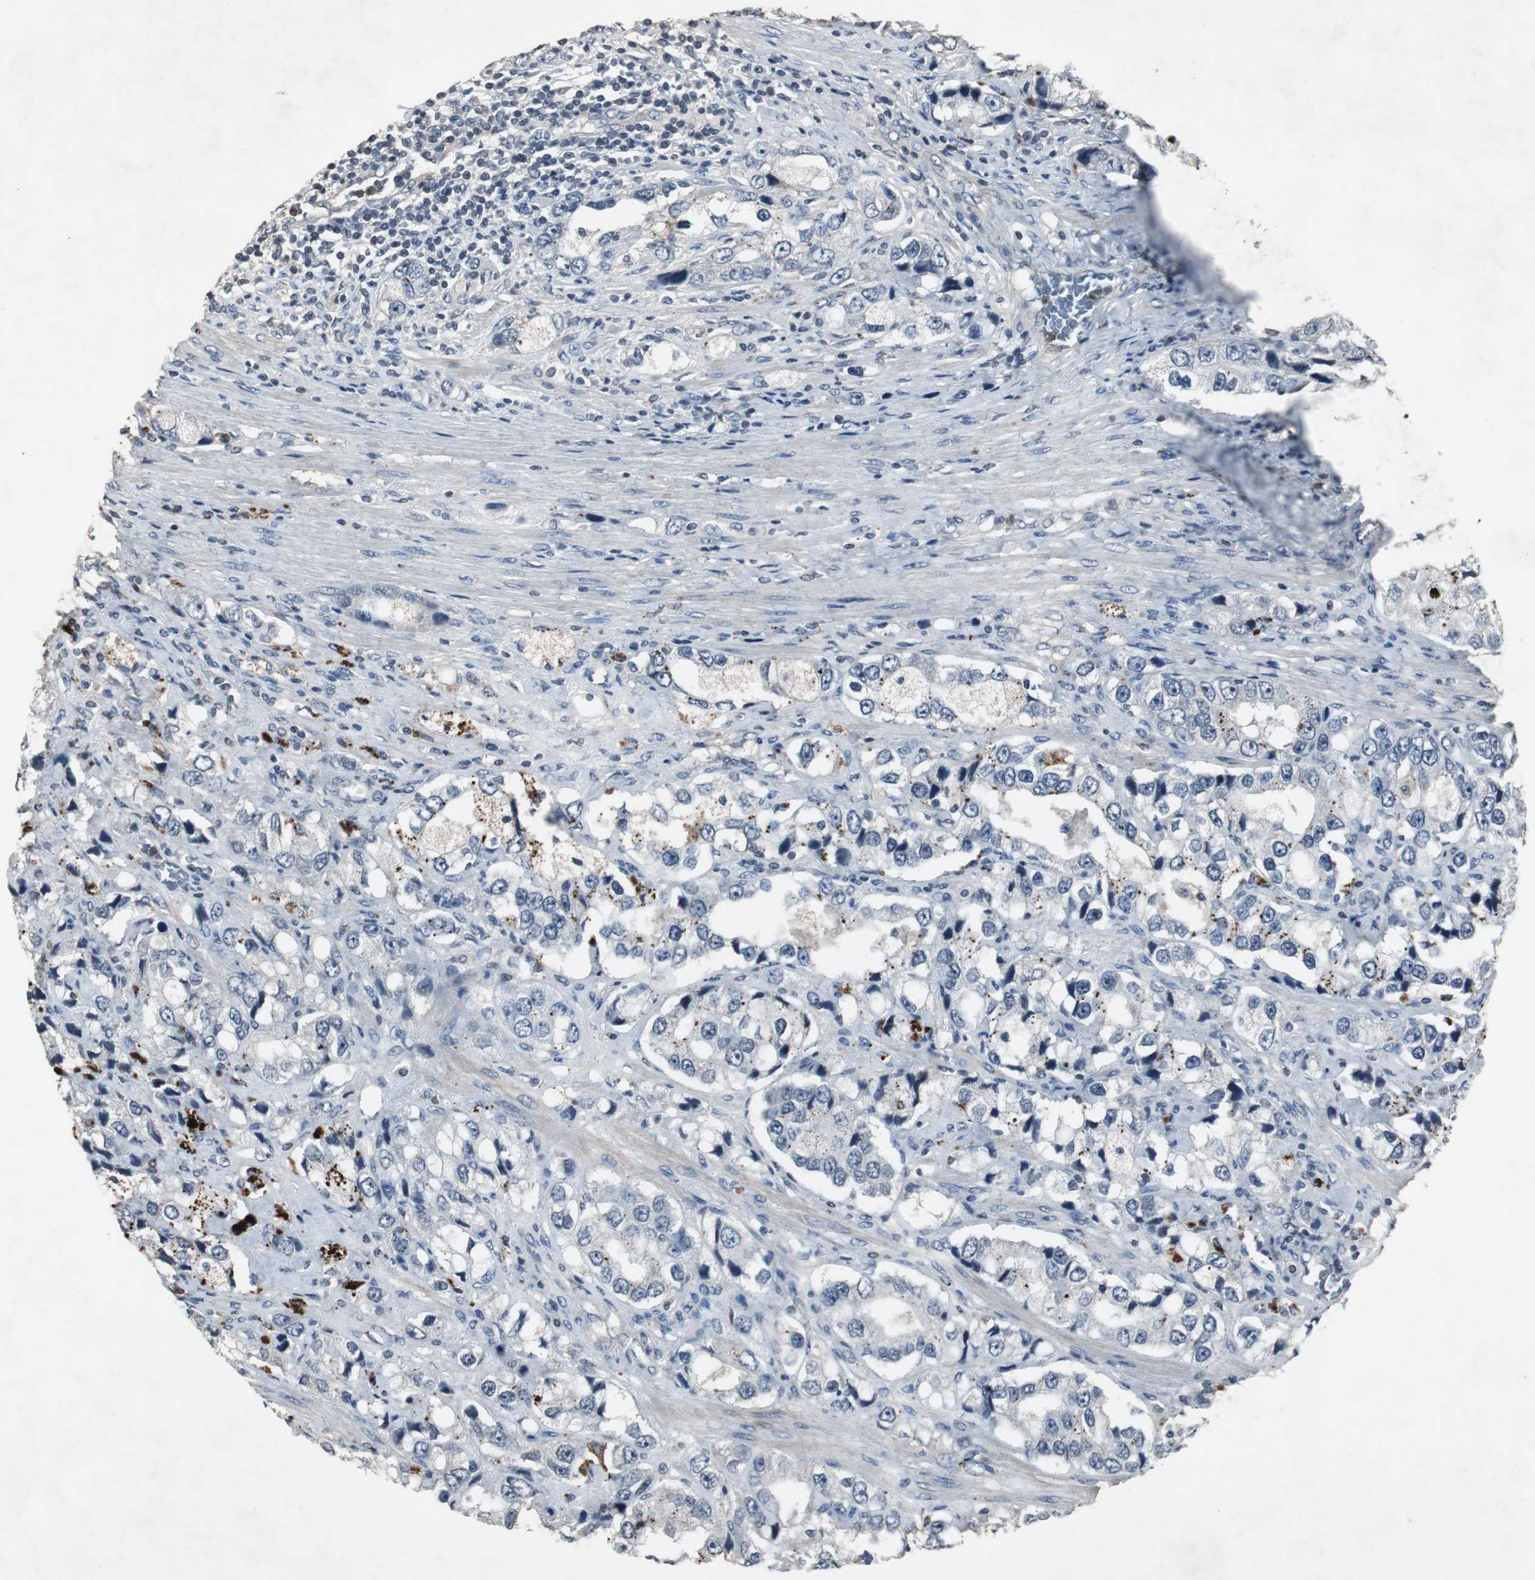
{"staining": {"intensity": "moderate", "quantity": "<25%", "location": "cytoplasmic/membranous"}, "tissue": "prostate cancer", "cell_type": "Tumor cells", "image_type": "cancer", "snomed": [{"axis": "morphology", "description": "Adenocarcinoma, High grade"}, {"axis": "topography", "description": "Prostate"}], "caption": "The image exhibits immunohistochemical staining of high-grade adenocarcinoma (prostate). There is moderate cytoplasmic/membranous positivity is appreciated in approximately <25% of tumor cells. Nuclei are stained in blue.", "gene": "ADNP2", "patient": {"sex": "male", "age": 63}}